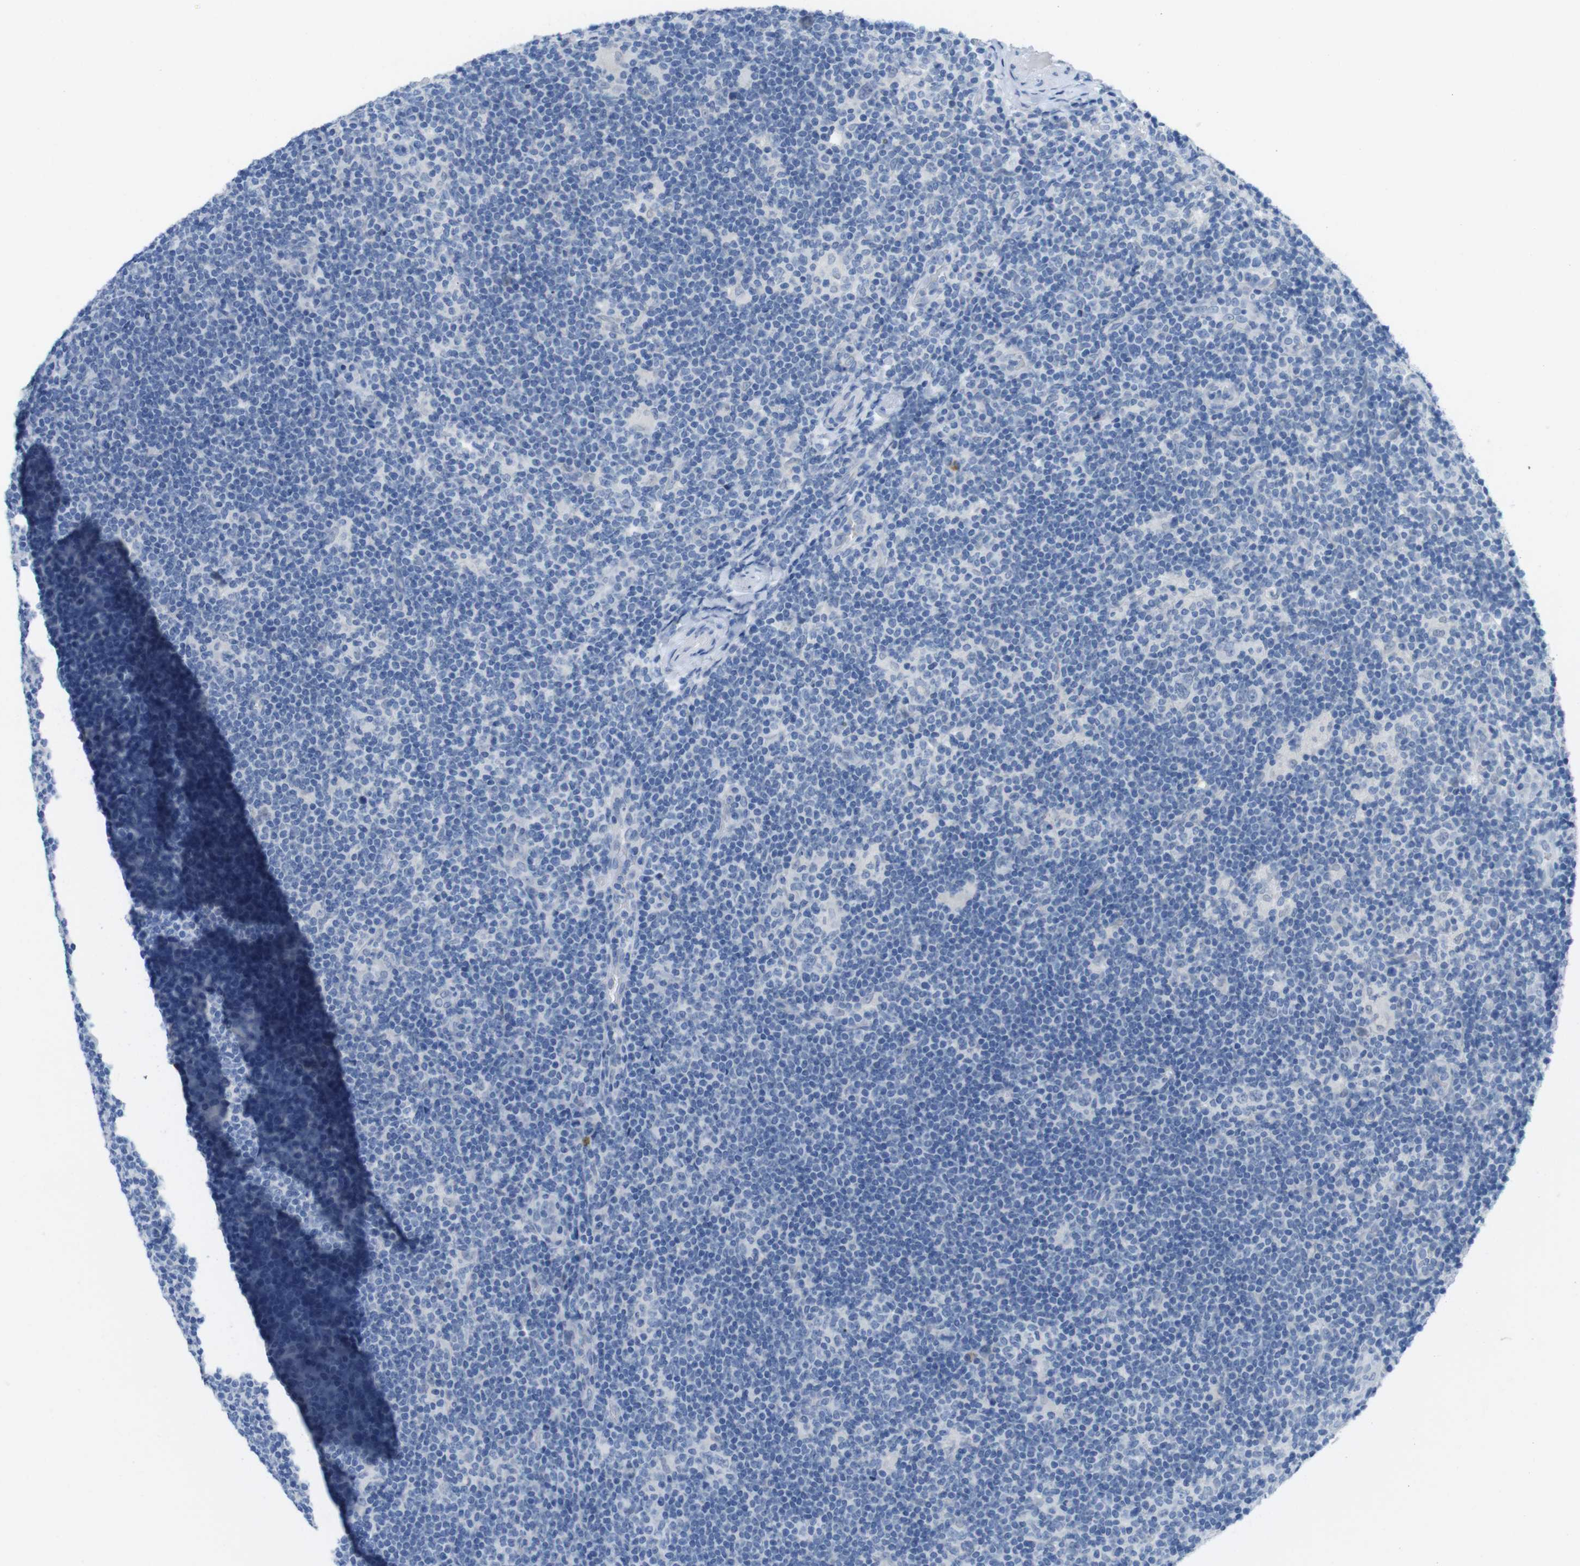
{"staining": {"intensity": "negative", "quantity": "none", "location": "none"}, "tissue": "lymphoma", "cell_type": "Tumor cells", "image_type": "cancer", "snomed": [{"axis": "morphology", "description": "Hodgkin's disease, NOS"}, {"axis": "topography", "description": "Lymph node"}], "caption": "Human lymphoma stained for a protein using IHC exhibits no positivity in tumor cells.", "gene": "OPN1SW", "patient": {"sex": "female", "age": 57}}